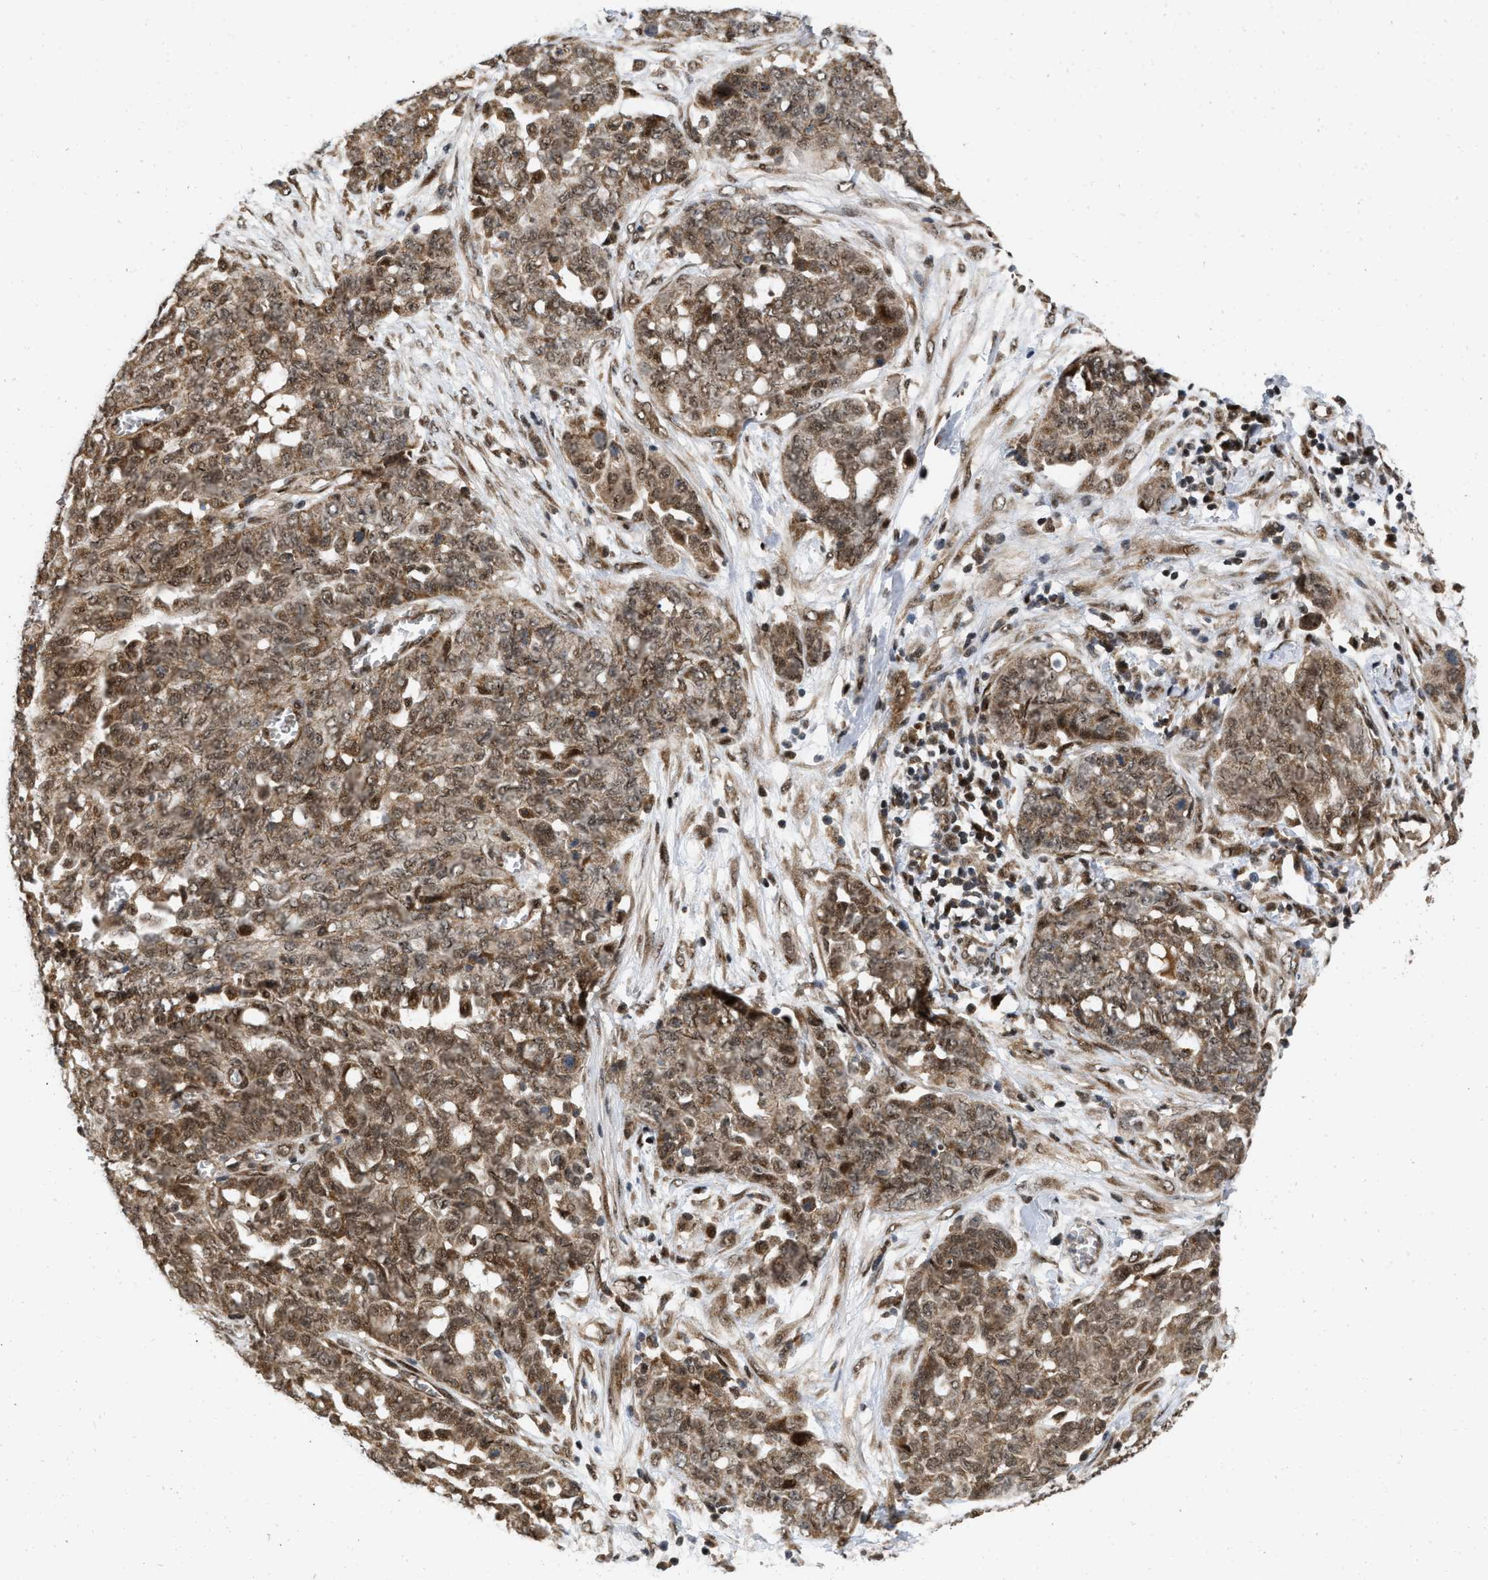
{"staining": {"intensity": "moderate", "quantity": ">75%", "location": "cytoplasmic/membranous,nuclear"}, "tissue": "ovarian cancer", "cell_type": "Tumor cells", "image_type": "cancer", "snomed": [{"axis": "morphology", "description": "Cystadenocarcinoma, serous, NOS"}, {"axis": "topography", "description": "Soft tissue"}, {"axis": "topography", "description": "Ovary"}], "caption": "Protein analysis of ovarian cancer tissue displays moderate cytoplasmic/membranous and nuclear staining in about >75% of tumor cells. The staining was performed using DAB to visualize the protein expression in brown, while the nuclei were stained in blue with hematoxylin (Magnification: 20x).", "gene": "ANKRD11", "patient": {"sex": "female", "age": 57}}